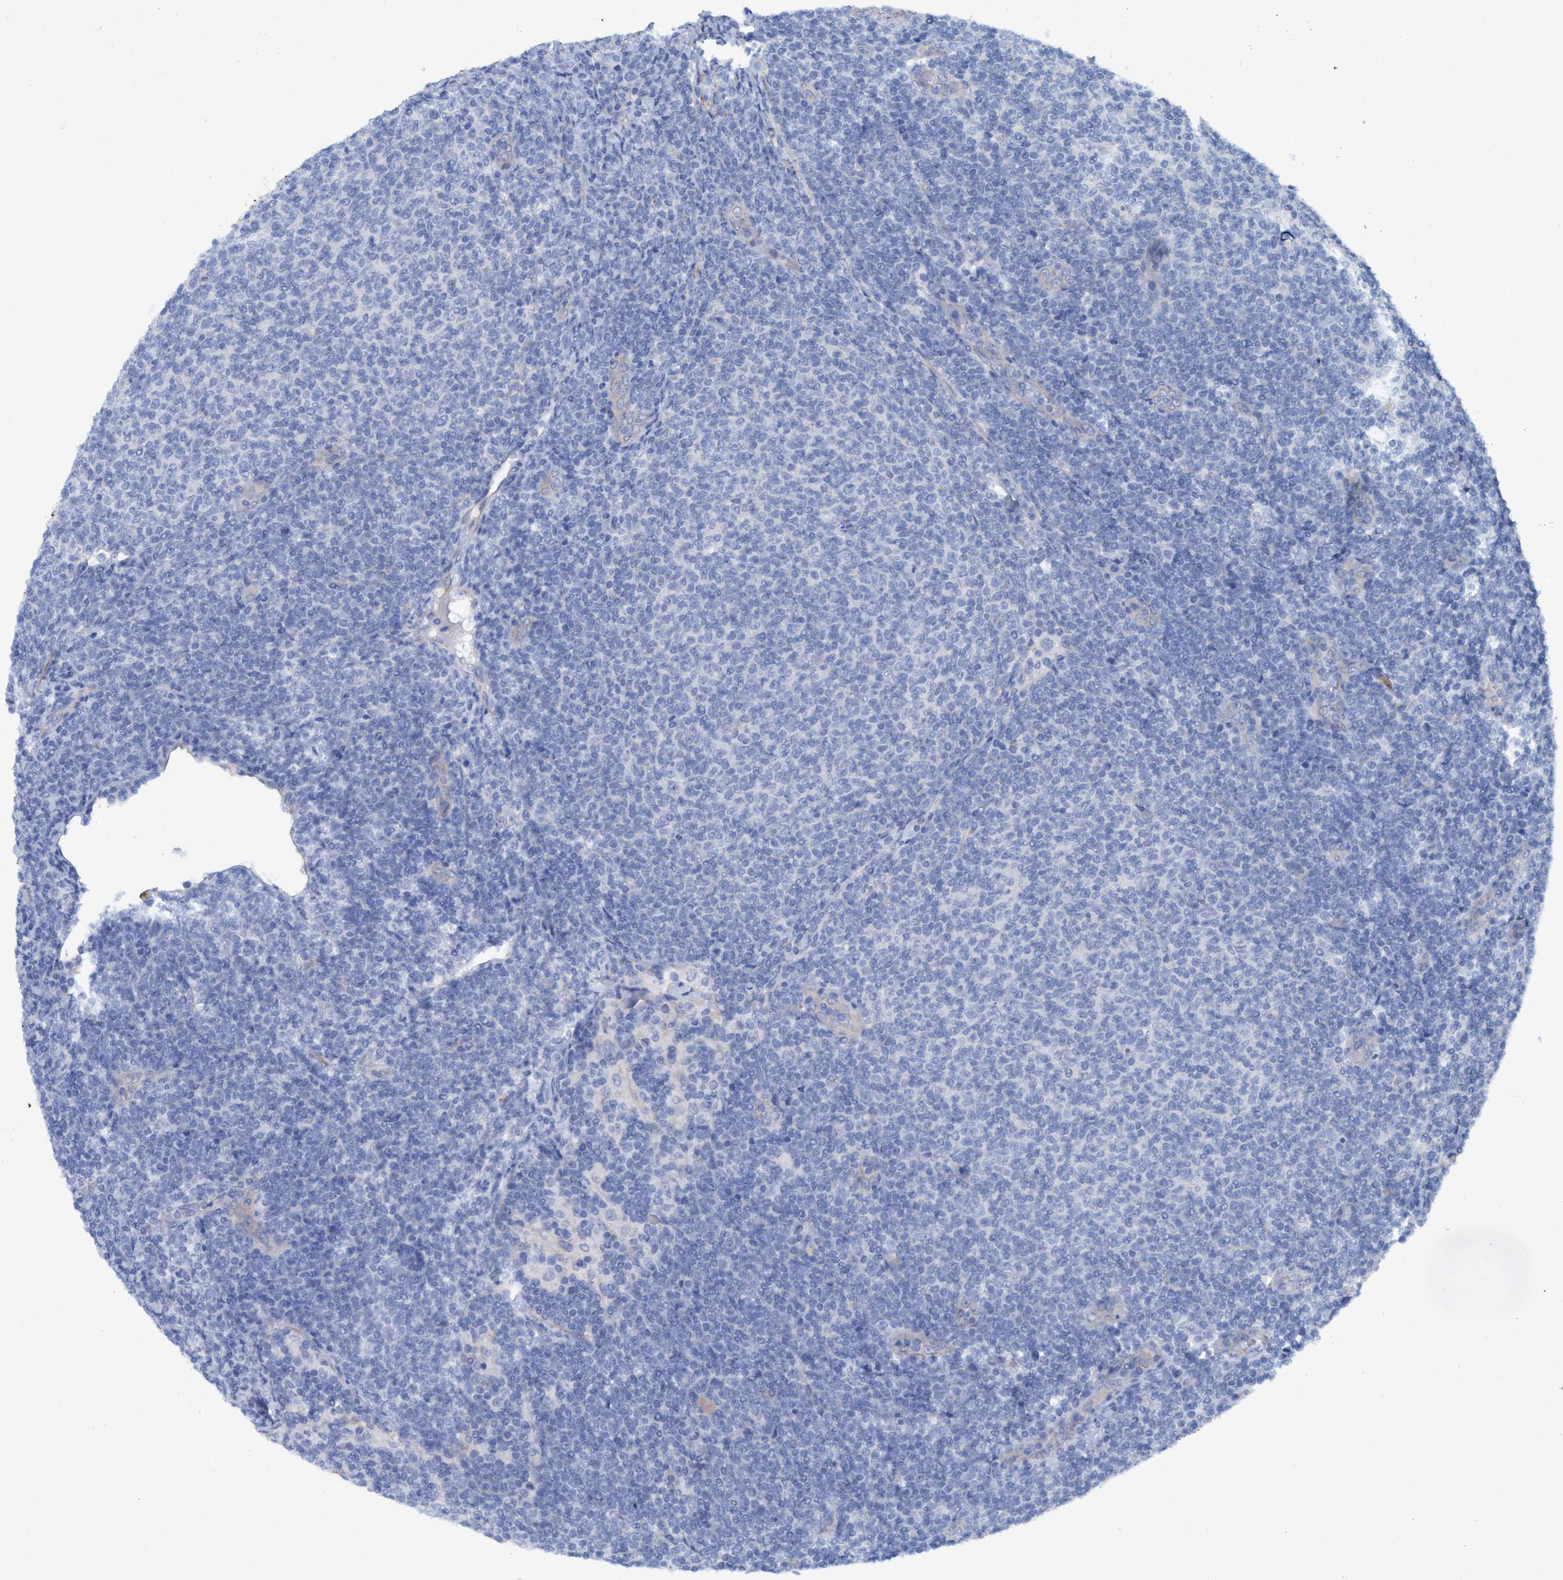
{"staining": {"intensity": "negative", "quantity": "none", "location": "none"}, "tissue": "lymphoma", "cell_type": "Tumor cells", "image_type": "cancer", "snomed": [{"axis": "morphology", "description": "Malignant lymphoma, non-Hodgkin's type, Low grade"}, {"axis": "topography", "description": "Lymph node"}], "caption": "This is an immunohistochemistry histopathology image of human lymphoma. There is no expression in tumor cells.", "gene": "GULP1", "patient": {"sex": "male", "age": 66}}